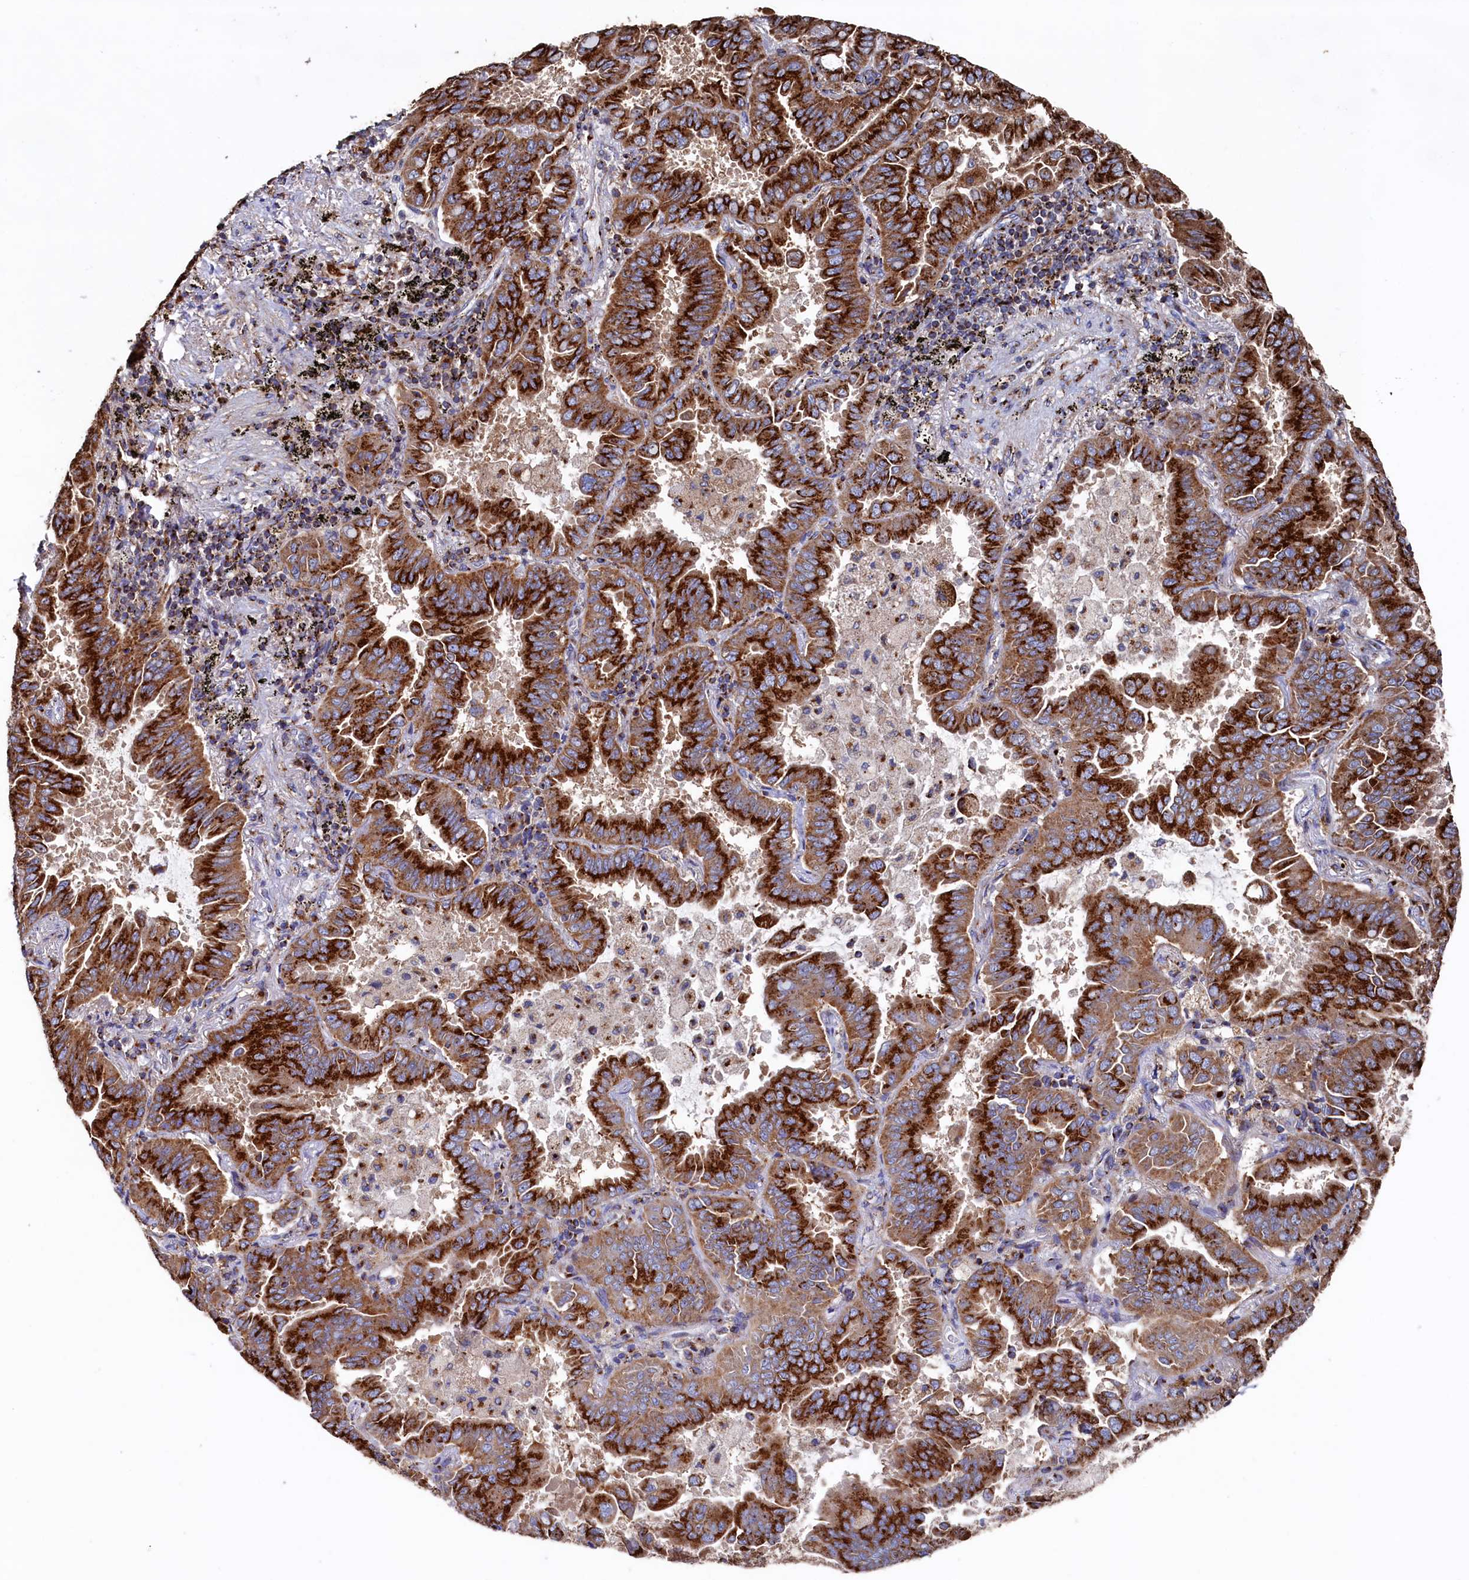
{"staining": {"intensity": "strong", "quantity": ">75%", "location": "cytoplasmic/membranous"}, "tissue": "lung cancer", "cell_type": "Tumor cells", "image_type": "cancer", "snomed": [{"axis": "morphology", "description": "Adenocarcinoma, NOS"}, {"axis": "topography", "description": "Lung"}], "caption": "DAB (3,3'-diaminobenzidine) immunohistochemical staining of human lung cancer (adenocarcinoma) reveals strong cytoplasmic/membranous protein positivity in about >75% of tumor cells.", "gene": "PRRC1", "patient": {"sex": "male", "age": 64}}